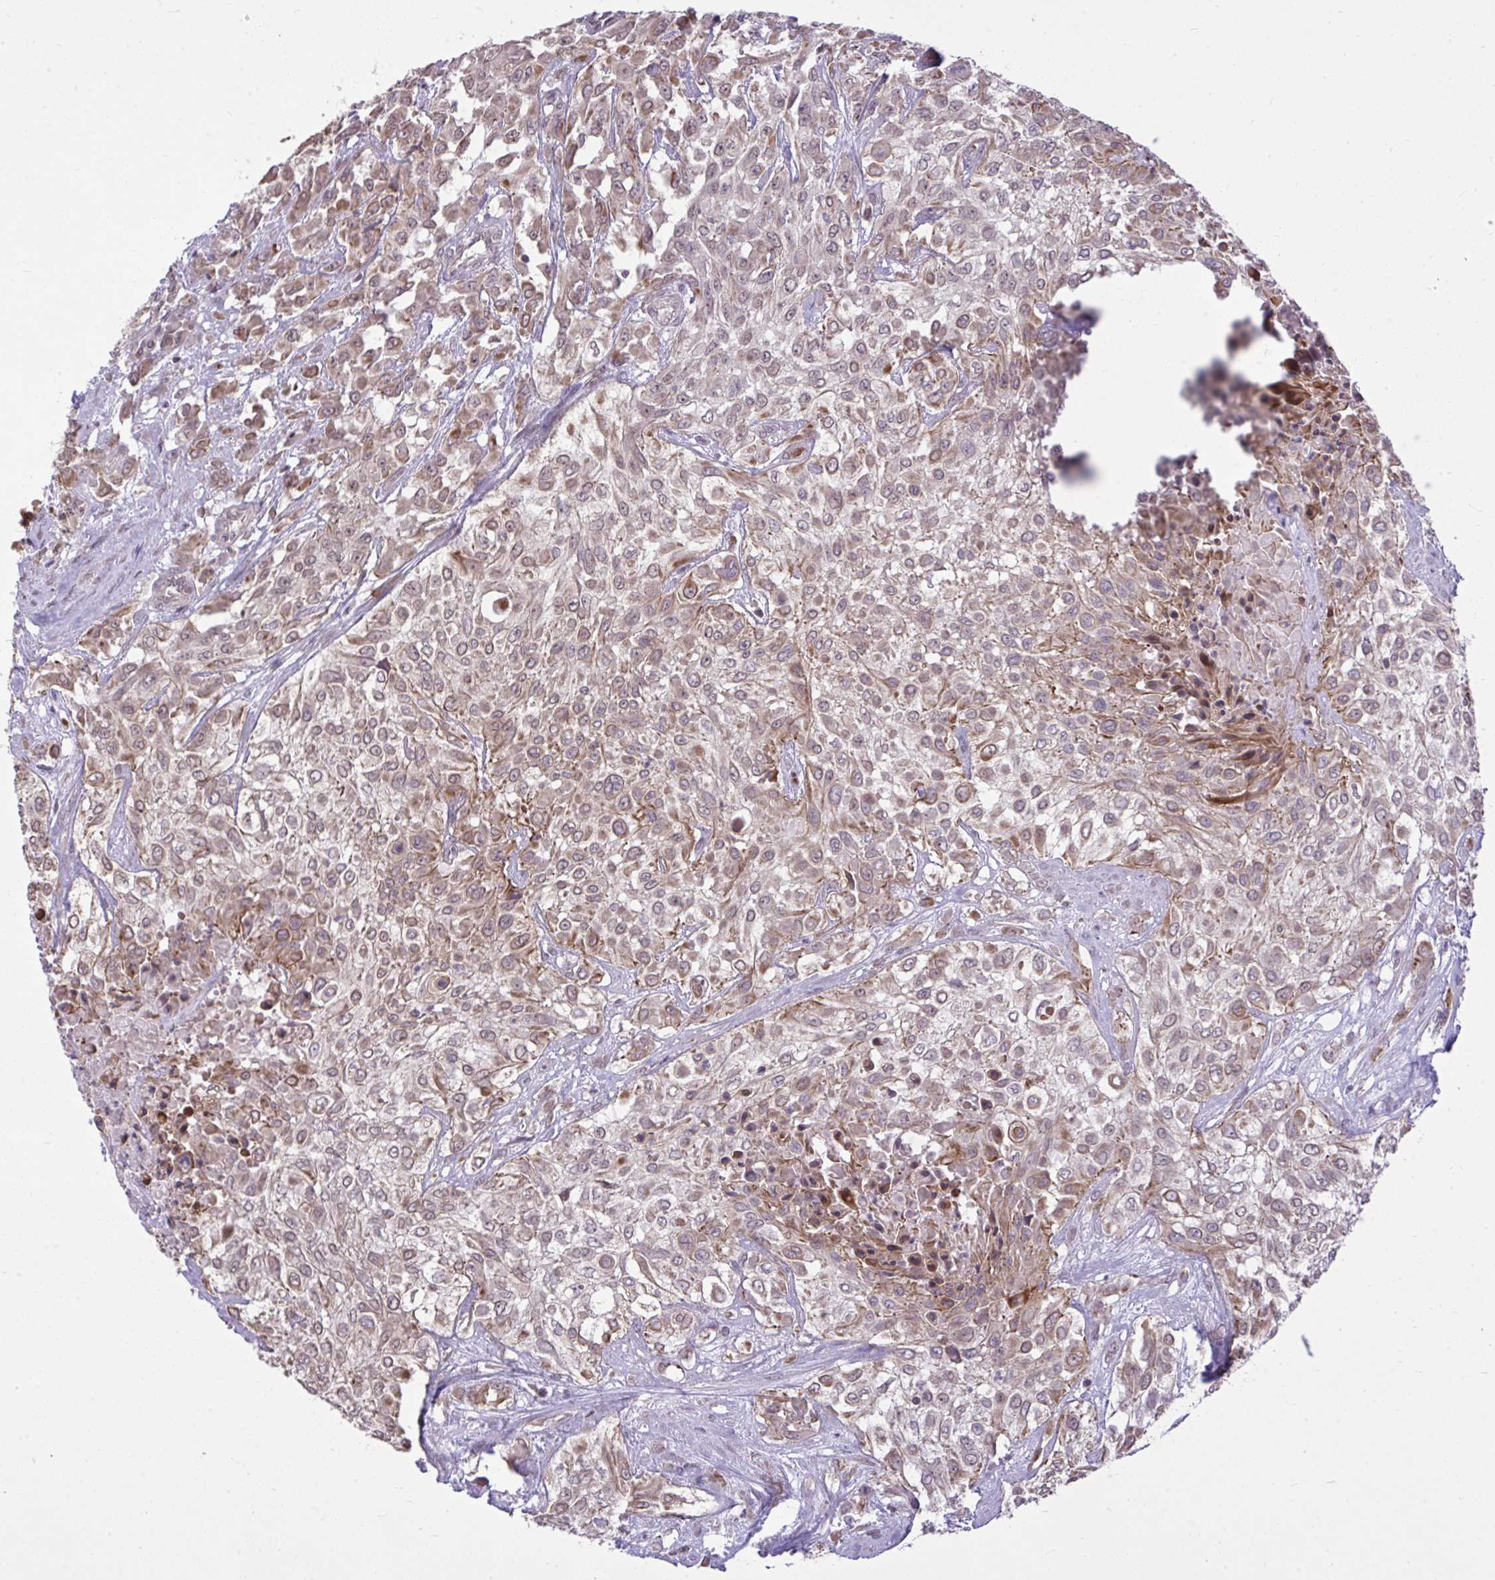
{"staining": {"intensity": "moderate", "quantity": "25%-75%", "location": "cytoplasmic/membranous"}, "tissue": "urothelial cancer", "cell_type": "Tumor cells", "image_type": "cancer", "snomed": [{"axis": "morphology", "description": "Urothelial carcinoma, High grade"}, {"axis": "topography", "description": "Urinary bladder"}], "caption": "This histopathology image shows urothelial carcinoma (high-grade) stained with immunohistochemistry to label a protein in brown. The cytoplasmic/membranous of tumor cells show moderate positivity for the protein. Nuclei are counter-stained blue.", "gene": "CYP20A1", "patient": {"sex": "male", "age": 57}}